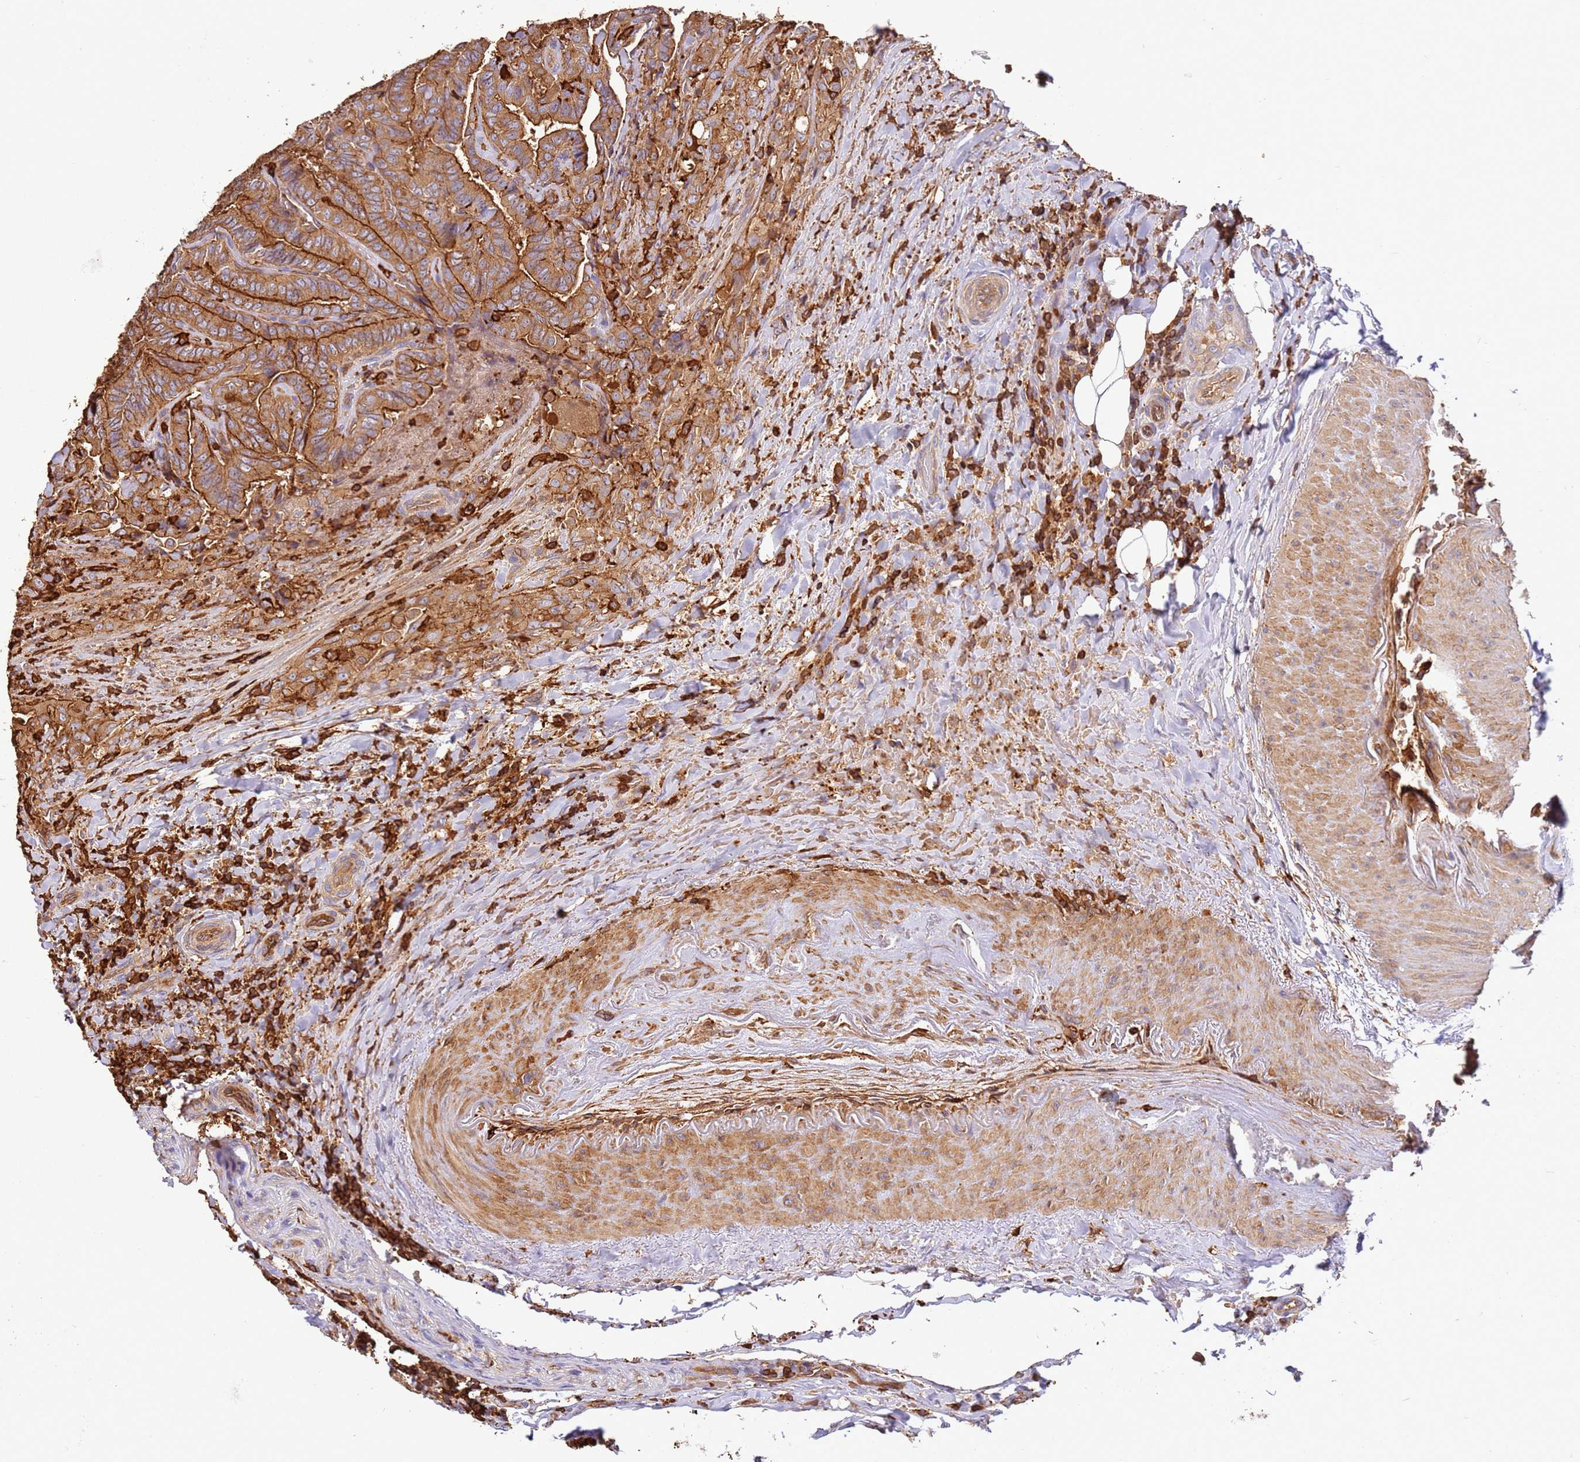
{"staining": {"intensity": "strong", "quantity": ">75%", "location": "cytoplasmic/membranous"}, "tissue": "thyroid cancer", "cell_type": "Tumor cells", "image_type": "cancer", "snomed": [{"axis": "morphology", "description": "Papillary adenocarcinoma, NOS"}, {"axis": "topography", "description": "Thyroid gland"}], "caption": "Protein staining reveals strong cytoplasmic/membranous staining in about >75% of tumor cells in thyroid papillary adenocarcinoma.", "gene": "OR6P1", "patient": {"sex": "male", "age": 61}}